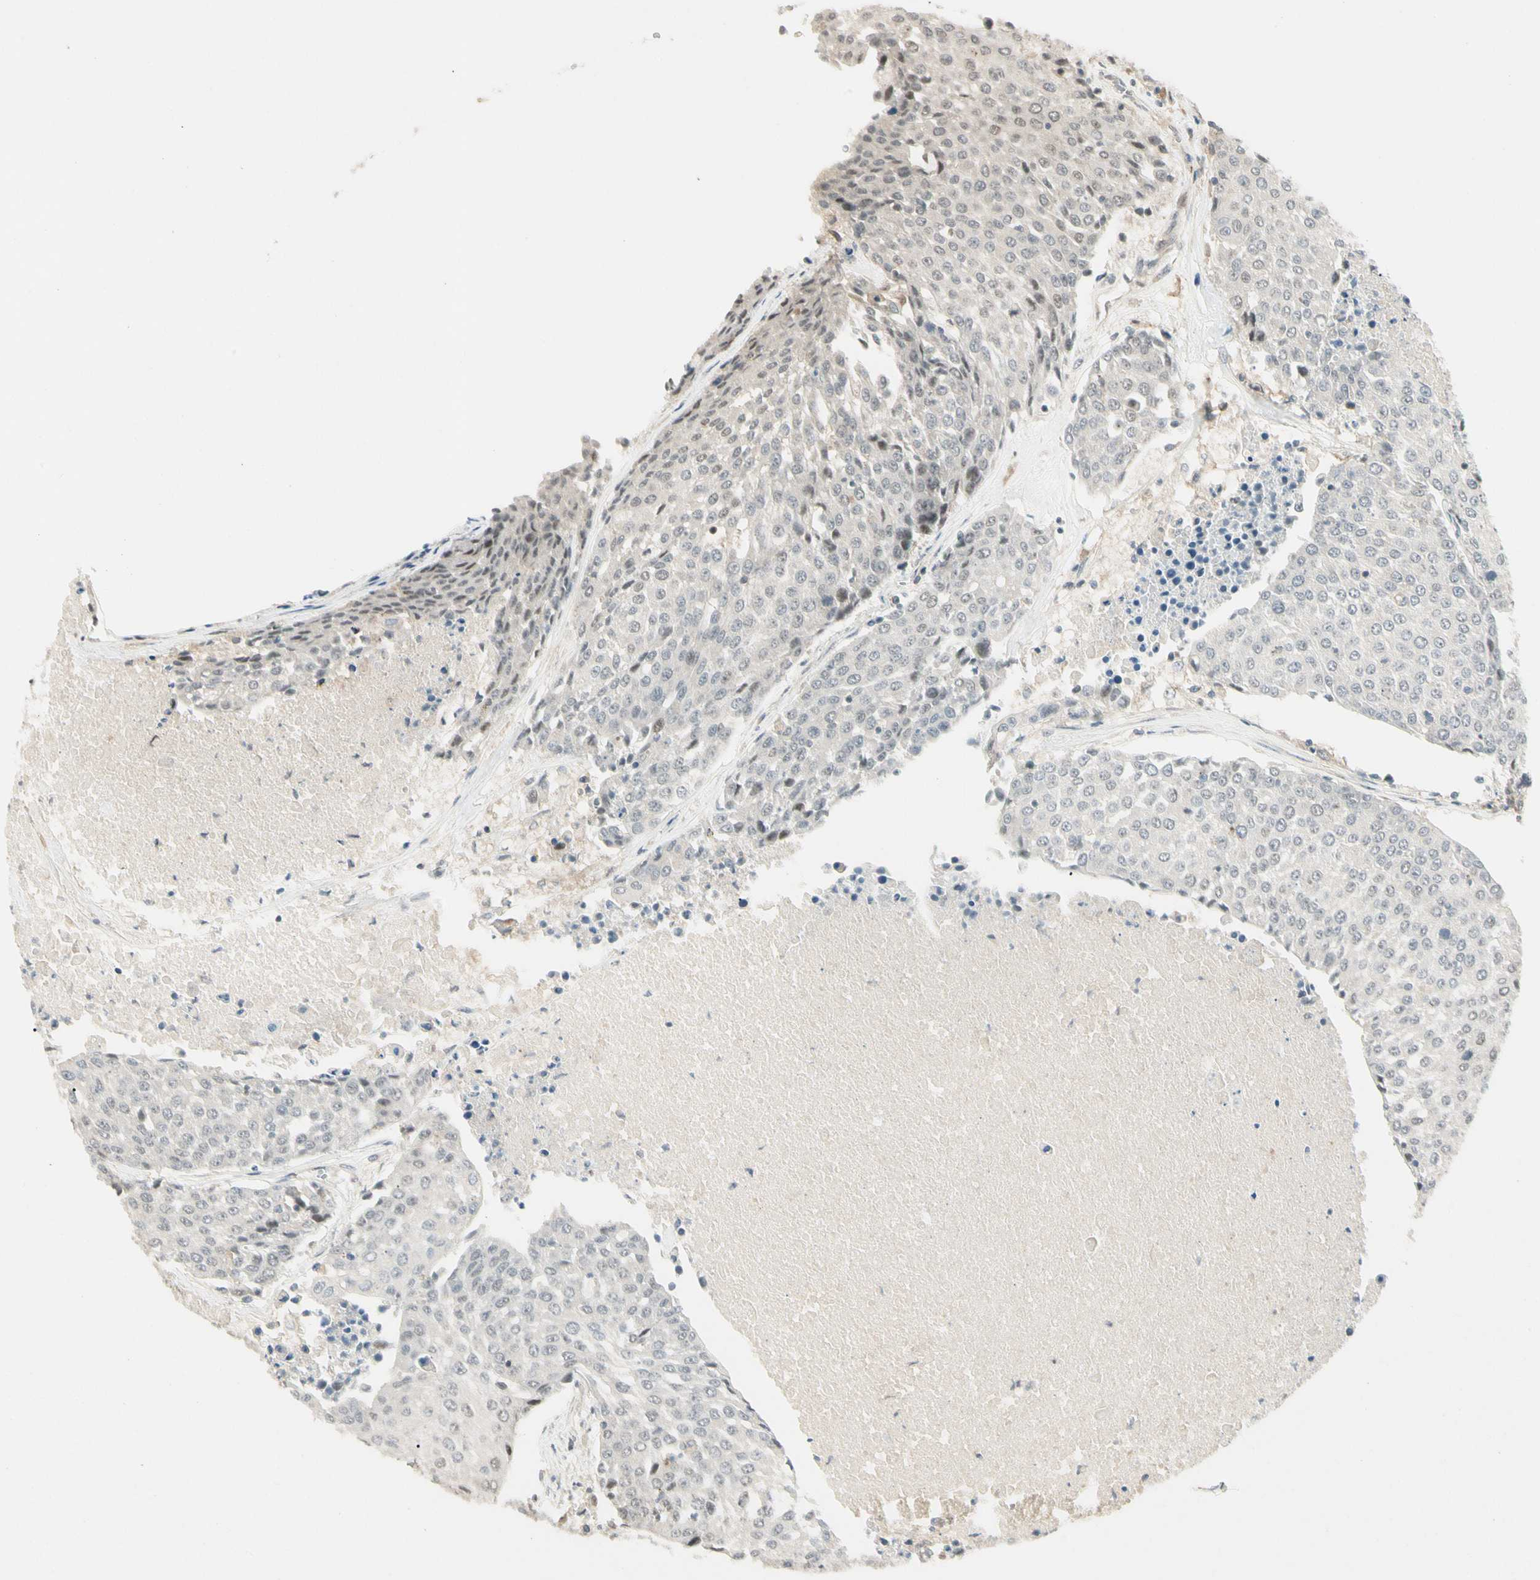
{"staining": {"intensity": "negative", "quantity": "none", "location": "none"}, "tissue": "urothelial cancer", "cell_type": "Tumor cells", "image_type": "cancer", "snomed": [{"axis": "morphology", "description": "Urothelial carcinoma, High grade"}, {"axis": "topography", "description": "Urinary bladder"}], "caption": "Tumor cells are negative for brown protein staining in urothelial cancer.", "gene": "FNDC3B", "patient": {"sex": "female", "age": 85}}